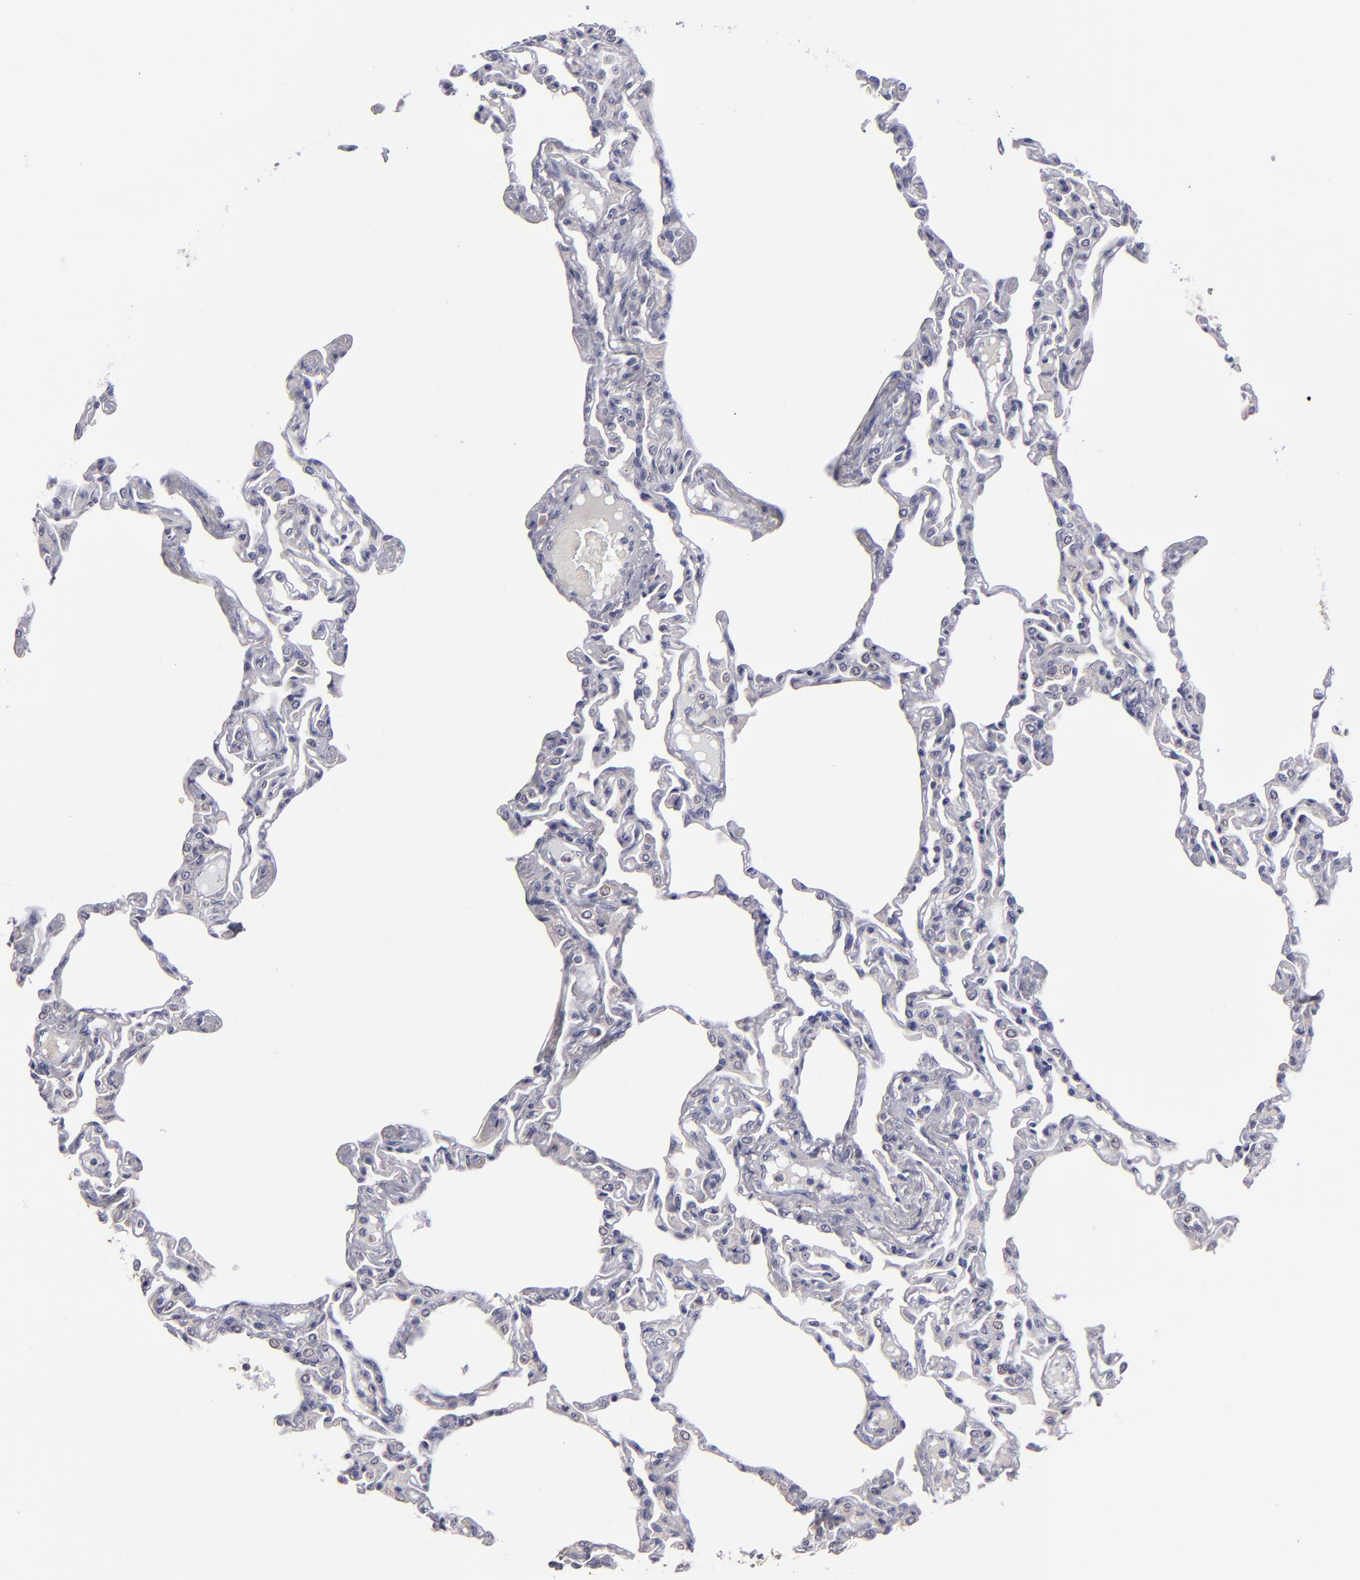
{"staining": {"intensity": "negative", "quantity": "none", "location": "none"}, "tissue": "lung", "cell_type": "Alveolar cells", "image_type": "normal", "snomed": [{"axis": "morphology", "description": "Normal tissue, NOS"}, {"axis": "topography", "description": "Lung"}], "caption": "There is no significant positivity in alveolar cells of lung.", "gene": "ZNF175", "patient": {"sex": "female", "age": 49}}